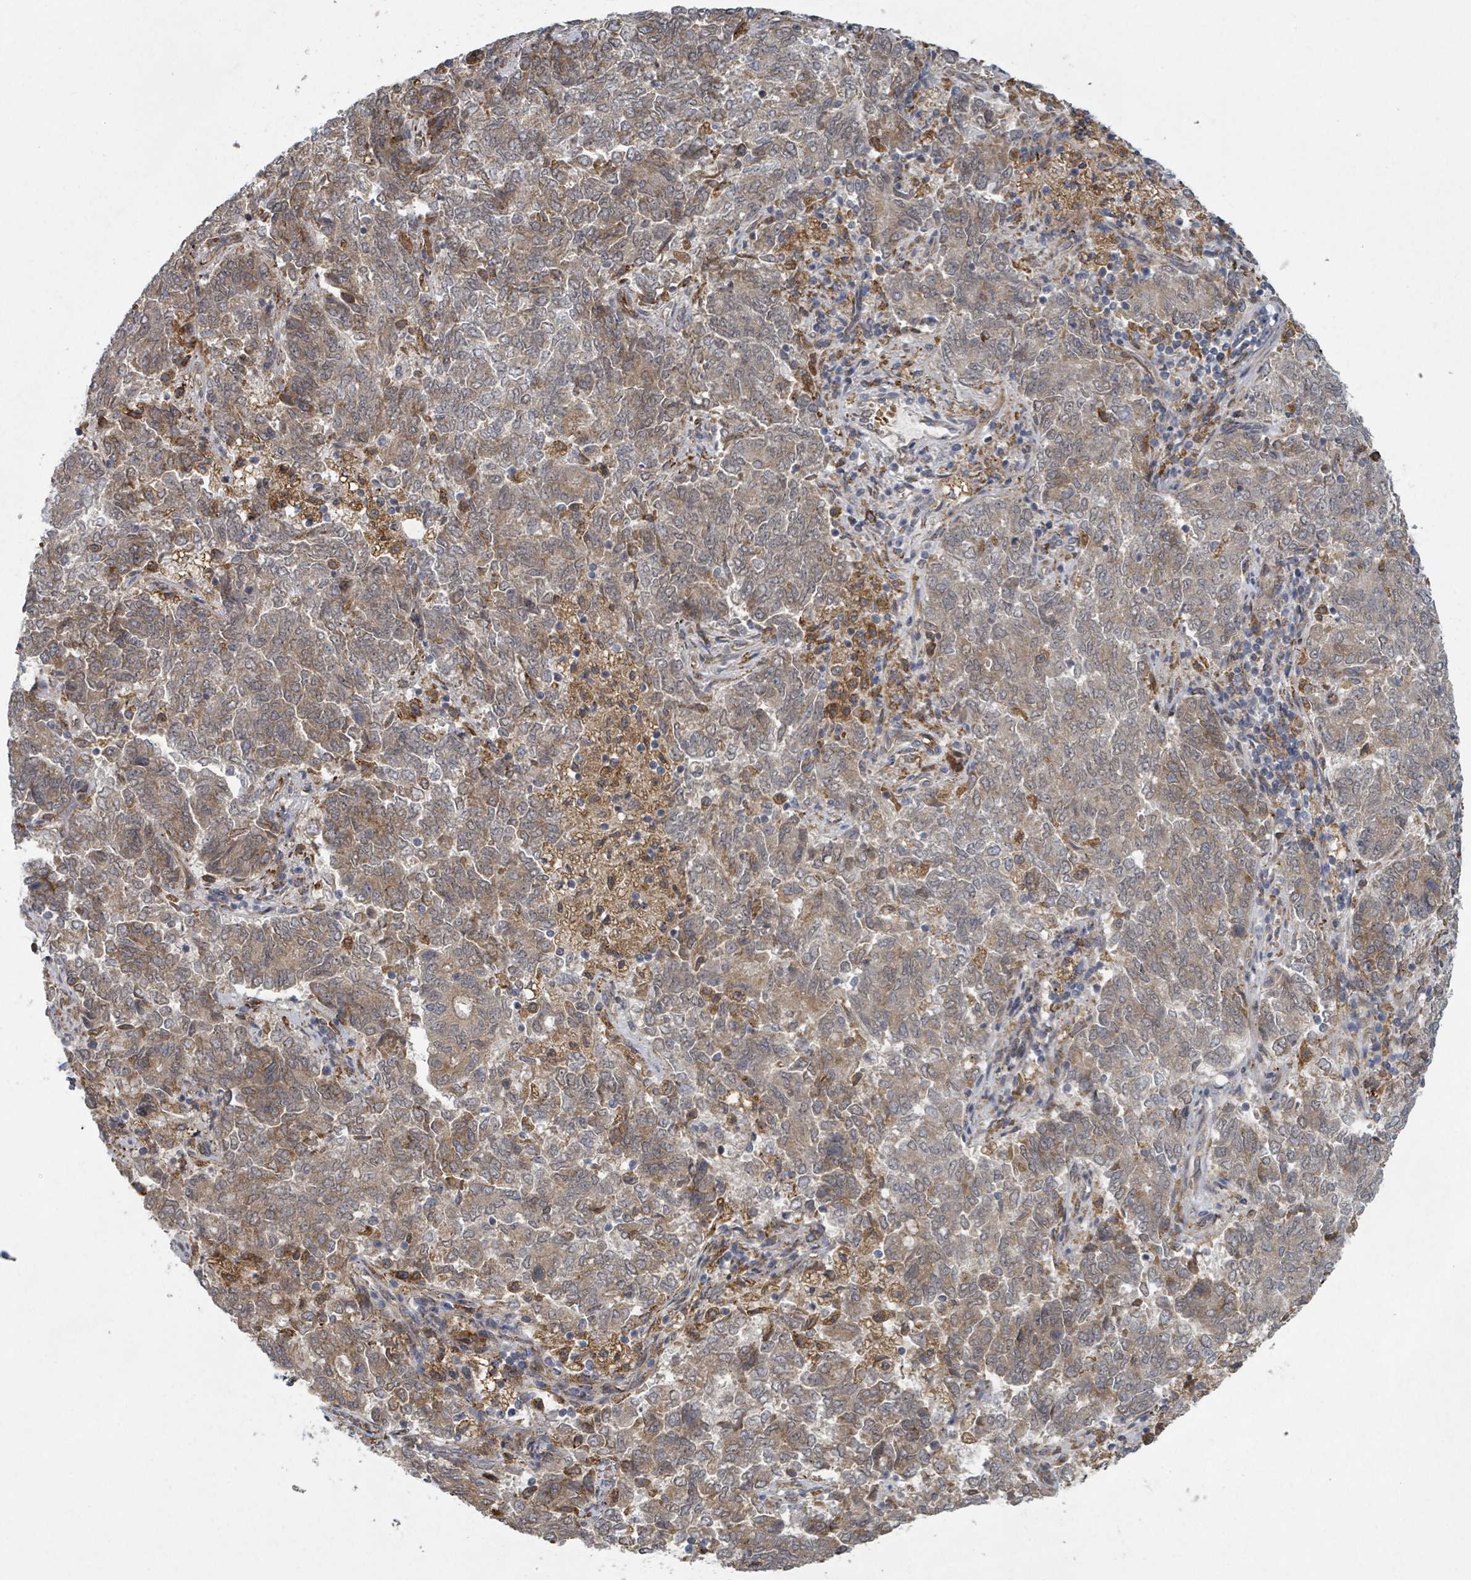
{"staining": {"intensity": "moderate", "quantity": ">75%", "location": "cytoplasmic/membranous"}, "tissue": "endometrial cancer", "cell_type": "Tumor cells", "image_type": "cancer", "snomed": [{"axis": "morphology", "description": "Adenocarcinoma, NOS"}, {"axis": "topography", "description": "Endometrium"}], "caption": "Endometrial adenocarcinoma stained with immunohistochemistry displays moderate cytoplasmic/membranous staining in approximately >75% of tumor cells. Ihc stains the protein of interest in brown and the nuclei are stained blue.", "gene": "SHROOM2", "patient": {"sex": "female", "age": 80}}